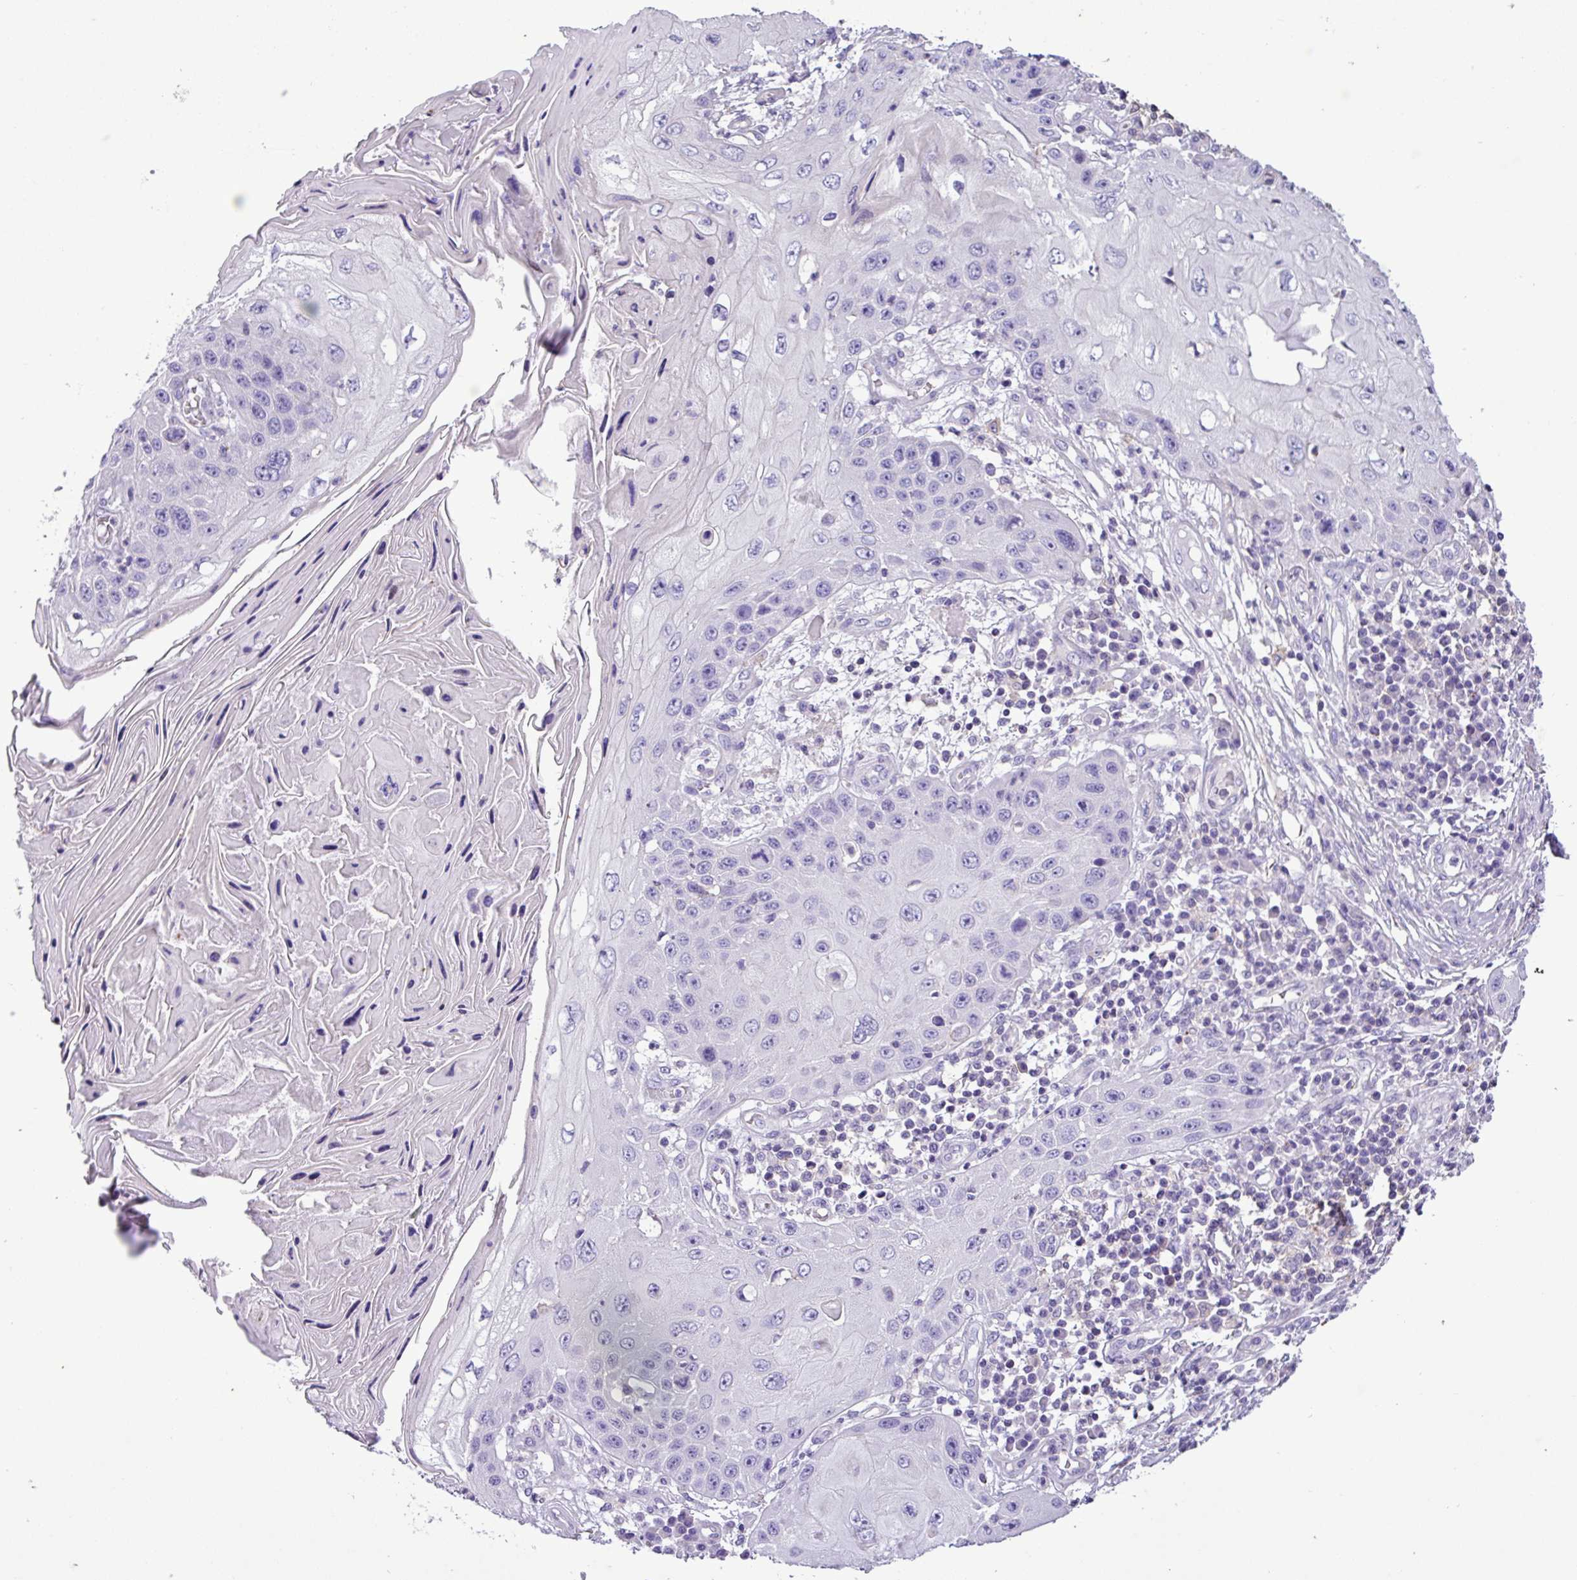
{"staining": {"intensity": "negative", "quantity": "none", "location": "none"}, "tissue": "skin cancer", "cell_type": "Tumor cells", "image_type": "cancer", "snomed": [{"axis": "morphology", "description": "Squamous cell carcinoma, NOS"}, {"axis": "topography", "description": "Skin"}, {"axis": "topography", "description": "Vulva"}], "caption": "Squamous cell carcinoma (skin) was stained to show a protein in brown. There is no significant positivity in tumor cells.", "gene": "ZNF334", "patient": {"sex": "female", "age": 44}}